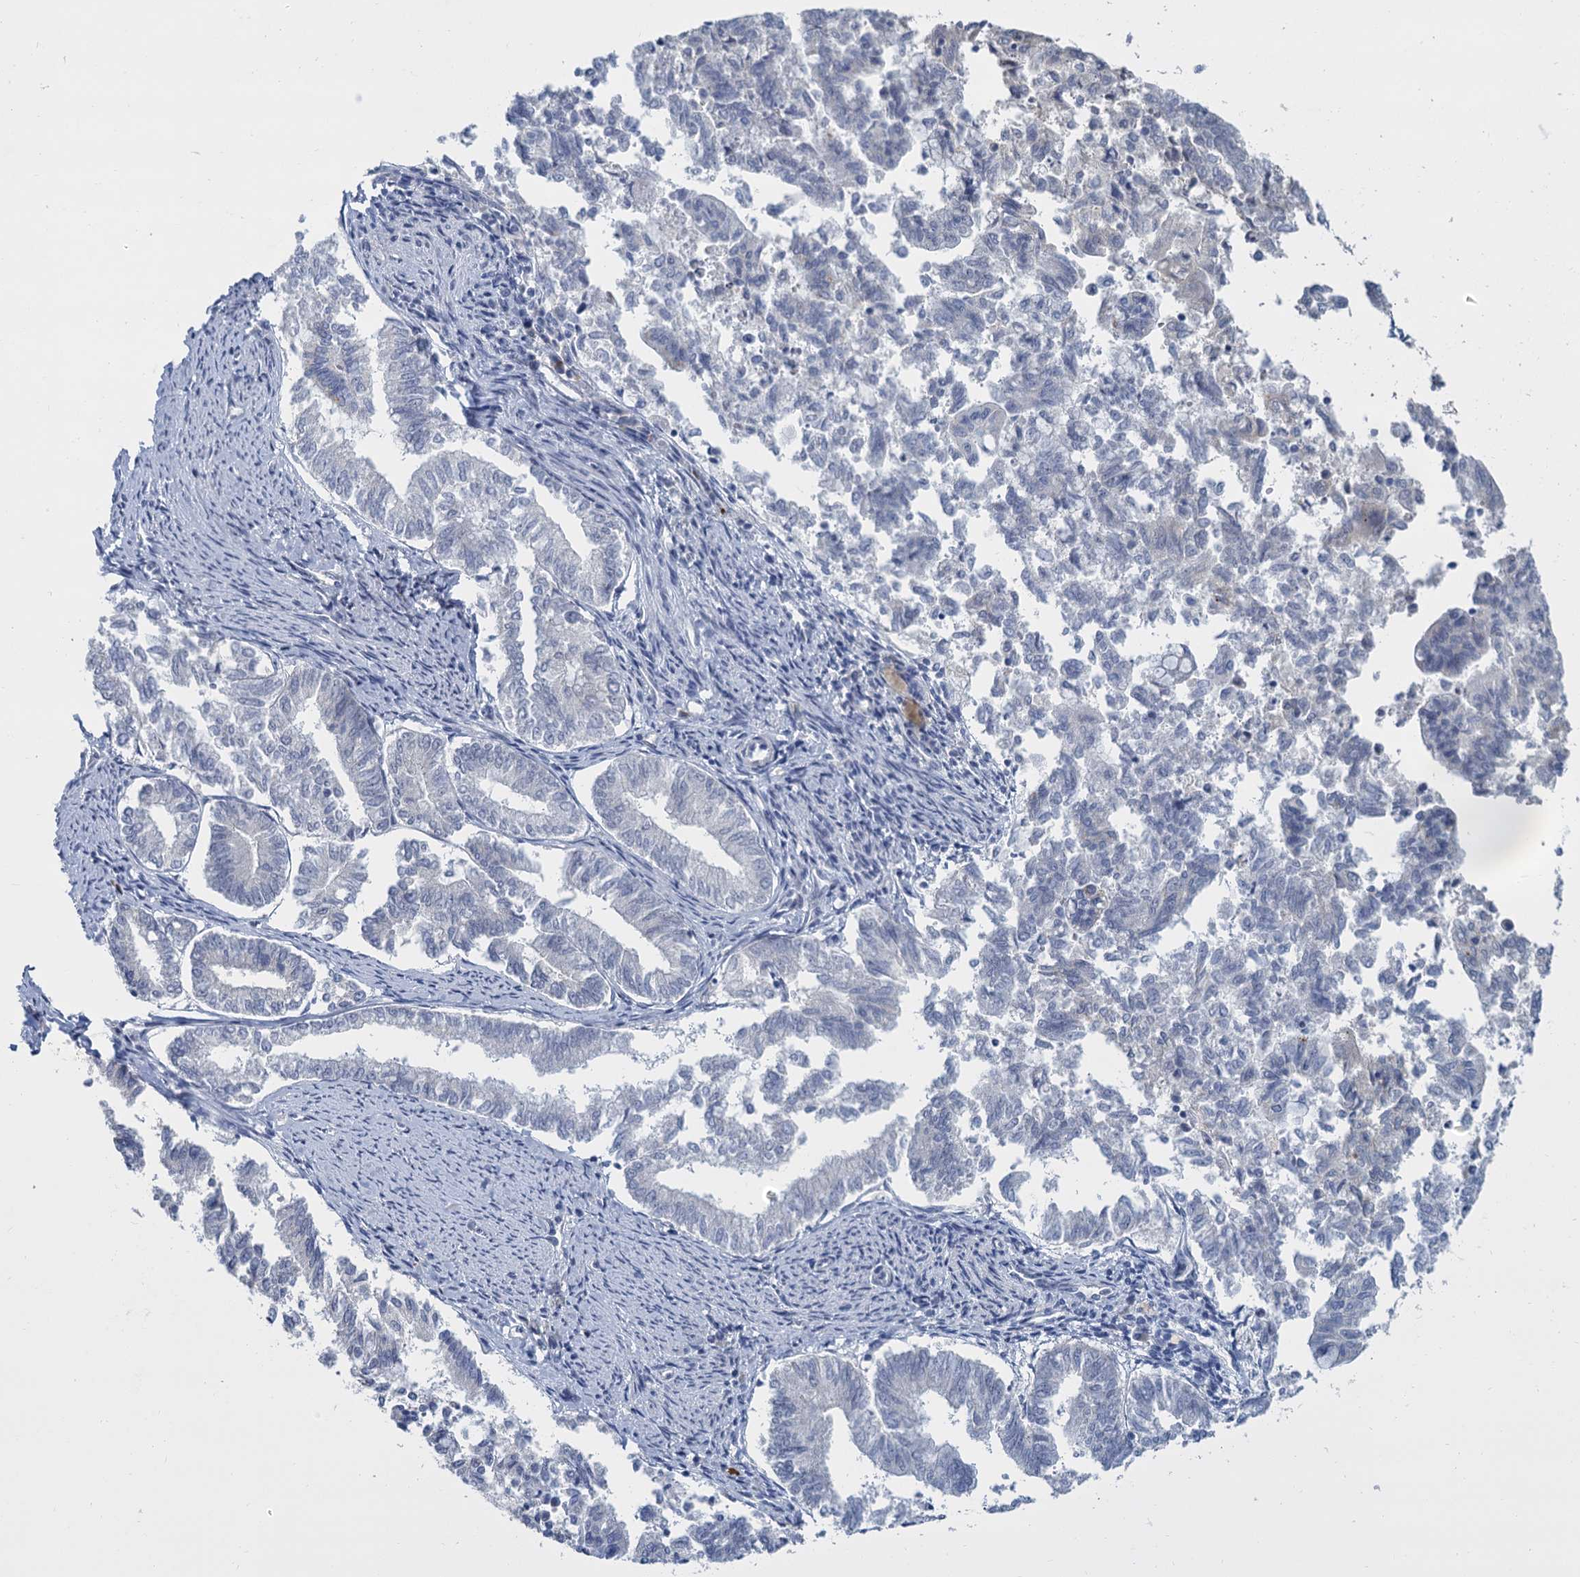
{"staining": {"intensity": "negative", "quantity": "none", "location": "none"}, "tissue": "endometrial cancer", "cell_type": "Tumor cells", "image_type": "cancer", "snomed": [{"axis": "morphology", "description": "Adenocarcinoma, NOS"}, {"axis": "topography", "description": "Endometrium"}], "caption": "Immunohistochemistry photomicrograph of human endometrial cancer (adenocarcinoma) stained for a protein (brown), which reveals no staining in tumor cells. The staining is performed using DAB brown chromogen with nuclei counter-stained in using hematoxylin.", "gene": "ACRBP", "patient": {"sex": "female", "age": 79}}